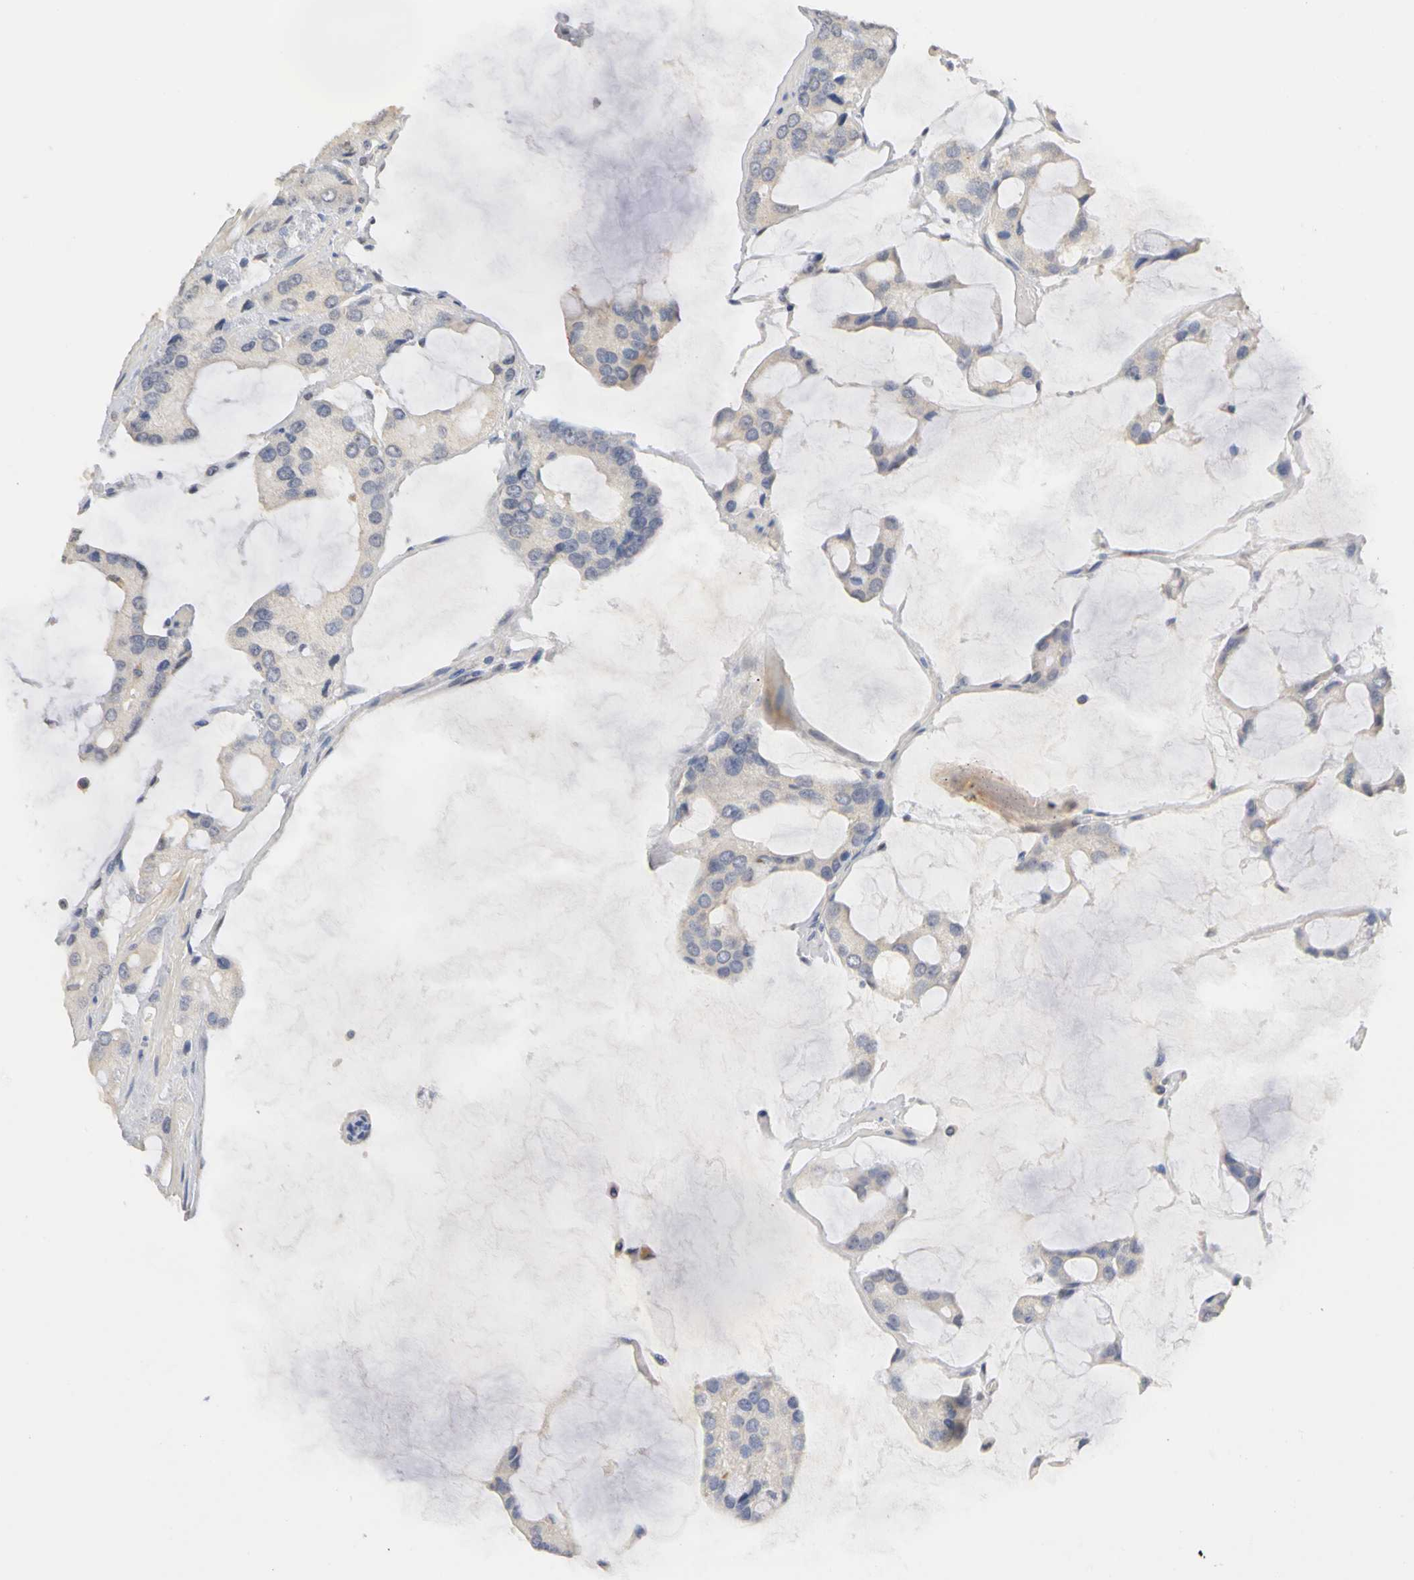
{"staining": {"intensity": "negative", "quantity": "none", "location": "none"}, "tissue": "prostate cancer", "cell_type": "Tumor cells", "image_type": "cancer", "snomed": [{"axis": "morphology", "description": "Adenocarcinoma, High grade"}, {"axis": "topography", "description": "Prostate"}], "caption": "An IHC micrograph of prostate cancer is shown. There is no staining in tumor cells of prostate cancer.", "gene": "PGR", "patient": {"sex": "male", "age": 67}}